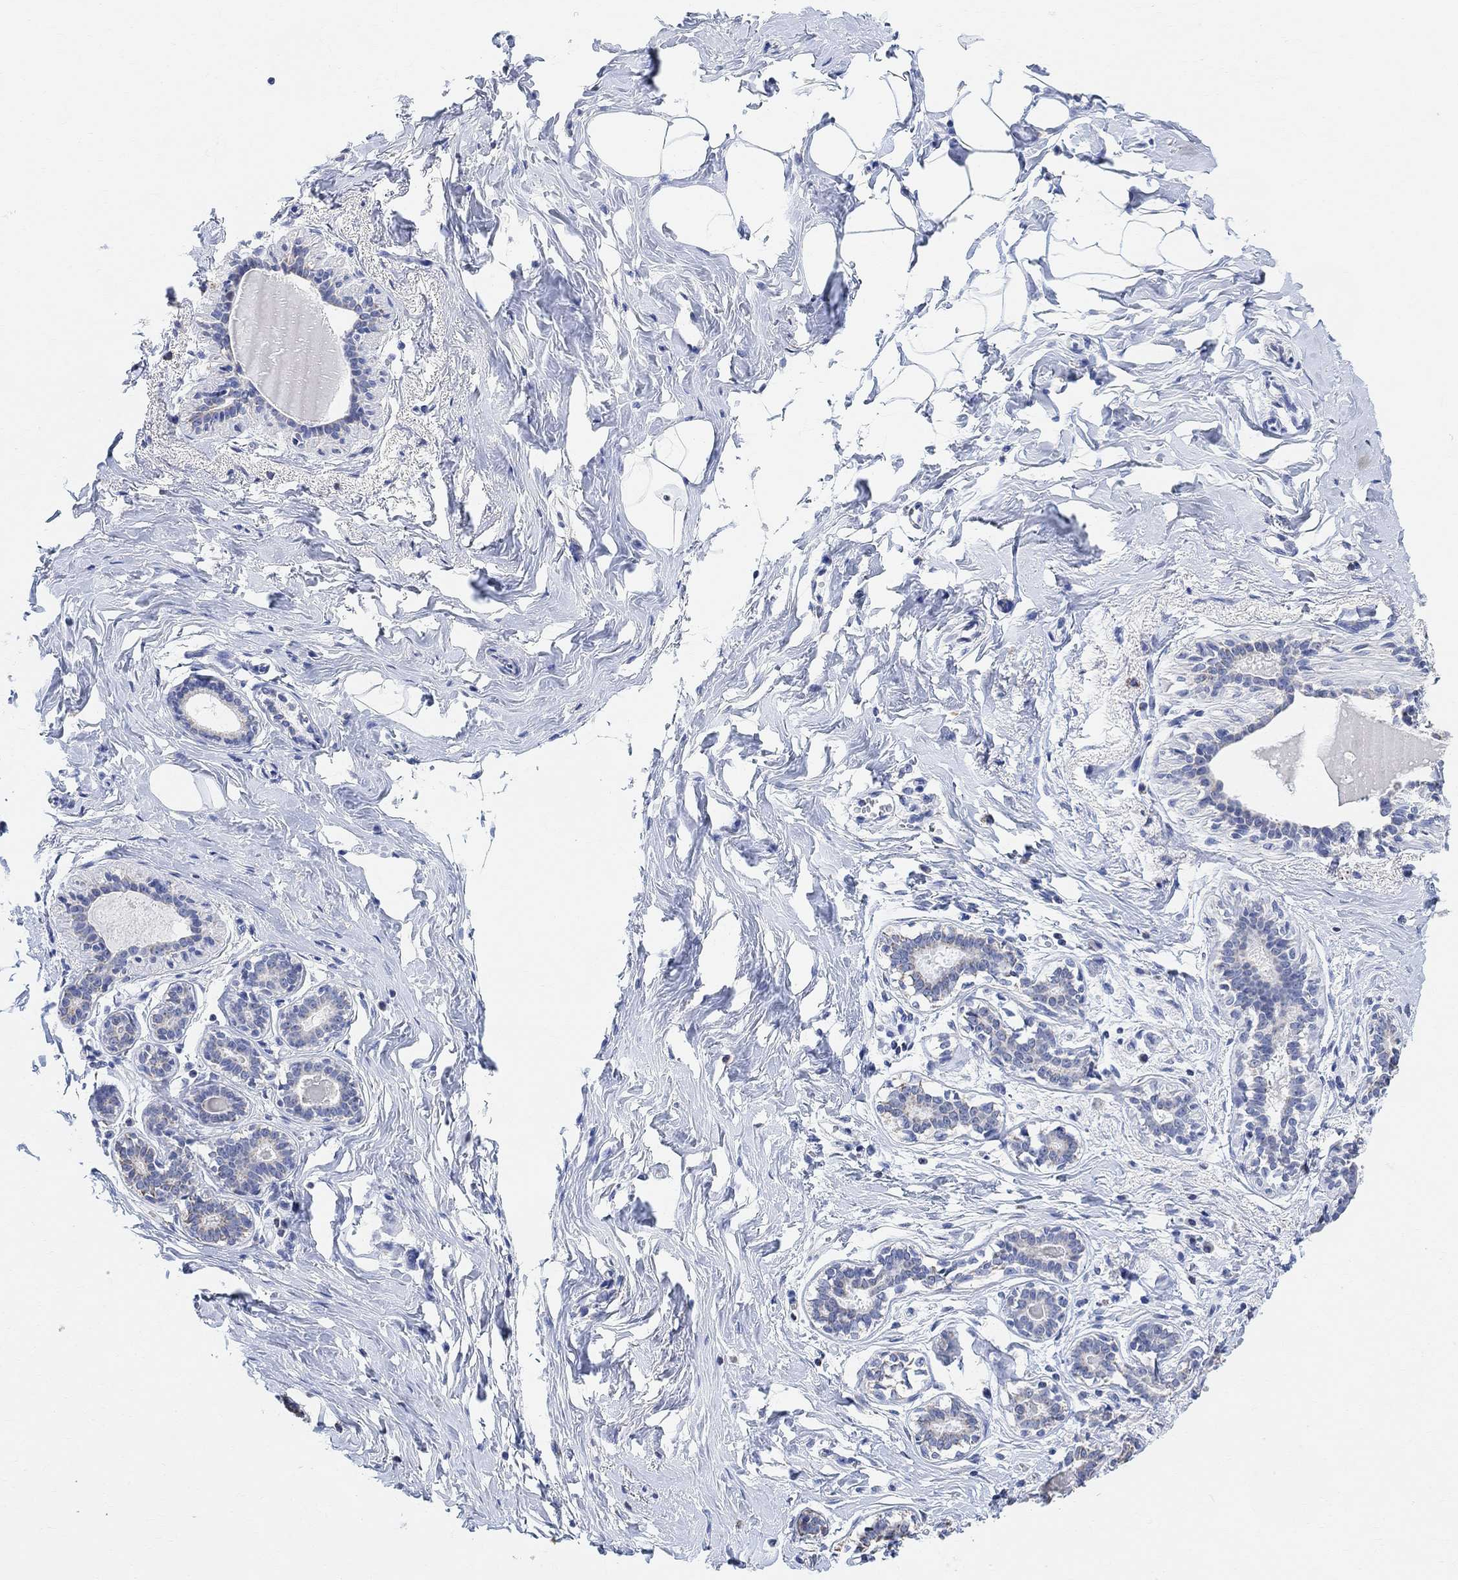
{"staining": {"intensity": "negative", "quantity": "none", "location": "none"}, "tissue": "breast", "cell_type": "Adipocytes", "image_type": "normal", "snomed": [{"axis": "morphology", "description": "Normal tissue, NOS"}, {"axis": "morphology", "description": "Lobular carcinoma, in situ"}, {"axis": "topography", "description": "Breast"}], "caption": "Immunohistochemical staining of unremarkable breast reveals no significant expression in adipocytes.", "gene": "SYT12", "patient": {"sex": "female", "age": 35}}